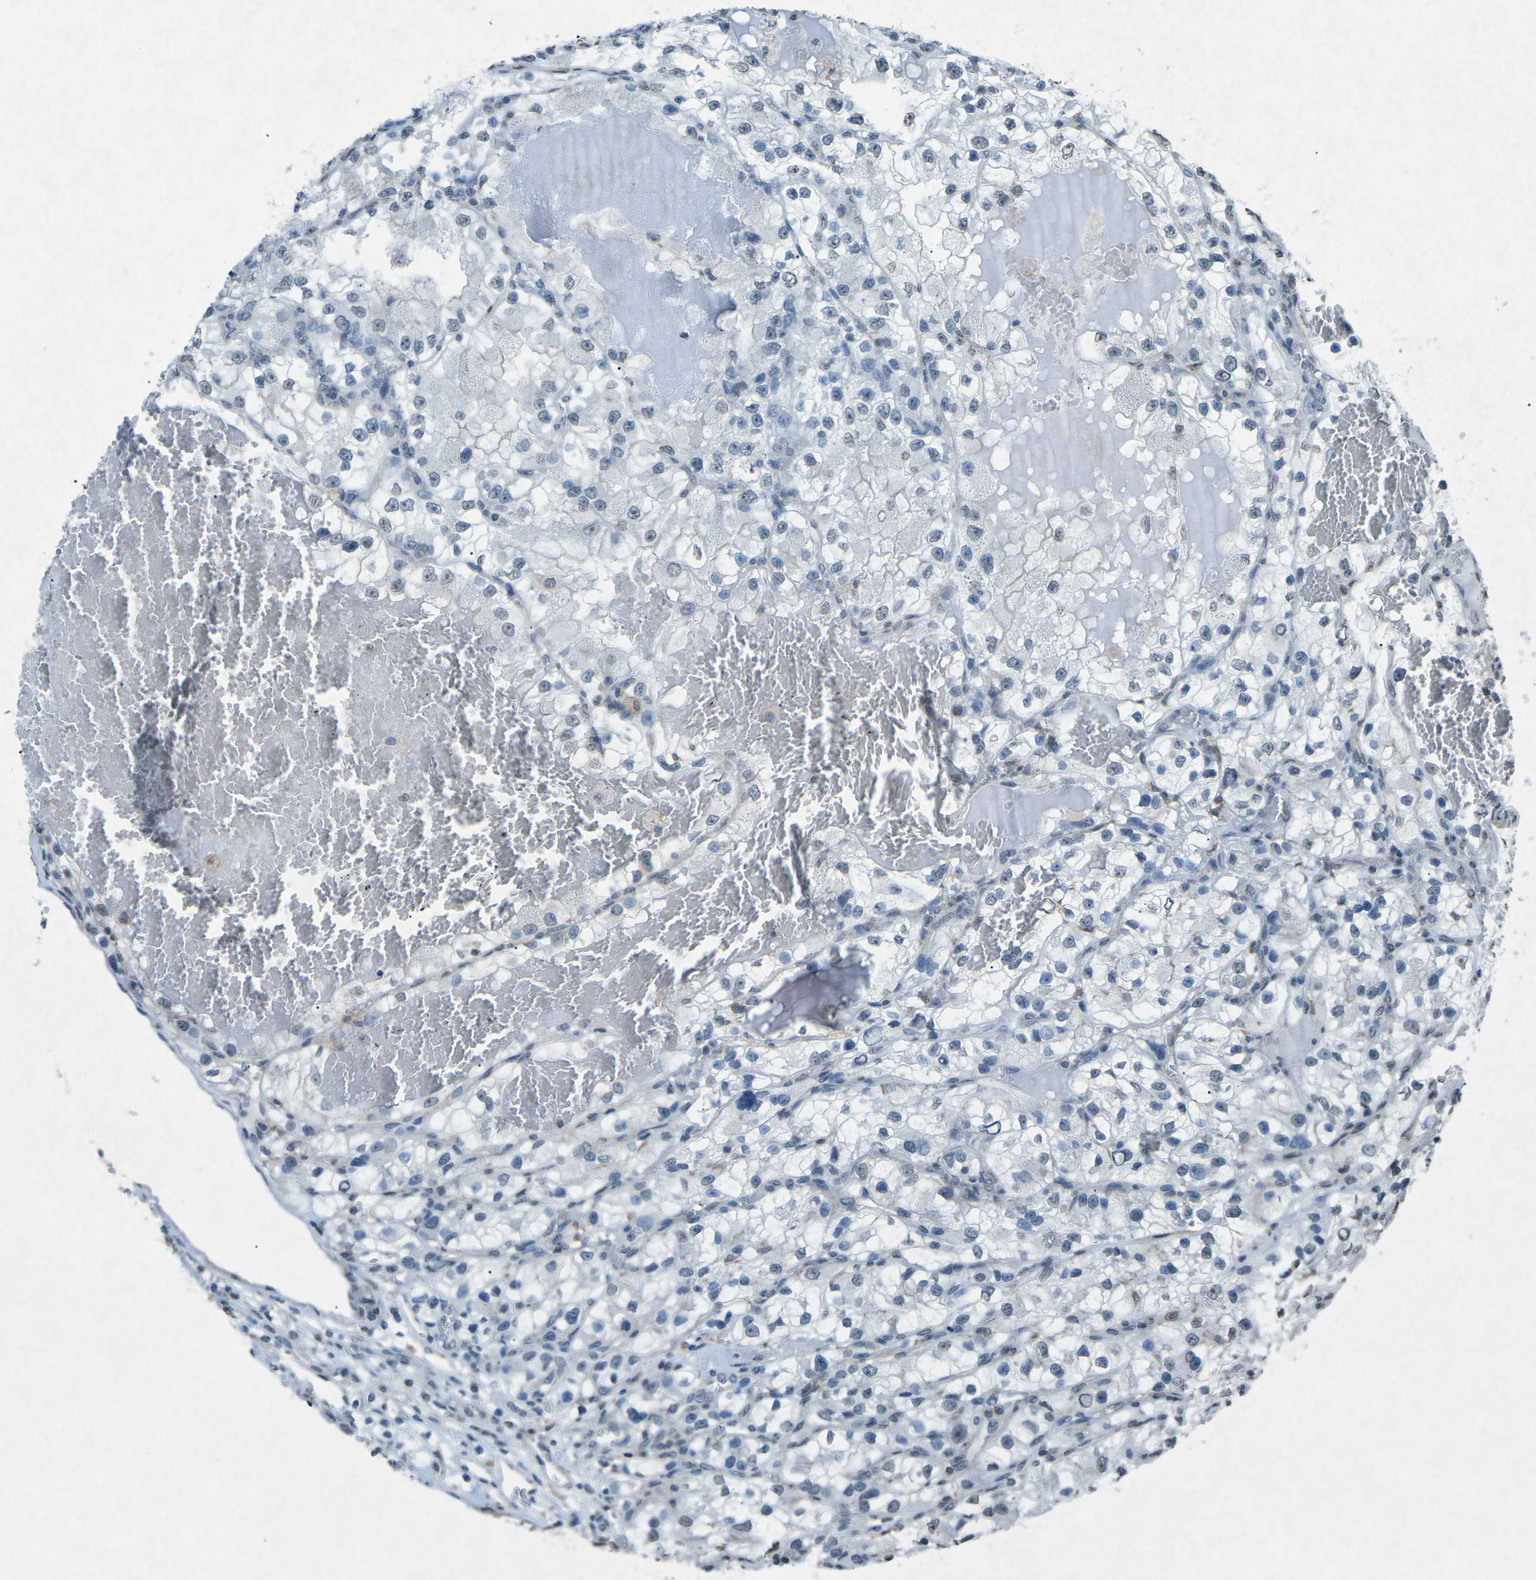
{"staining": {"intensity": "negative", "quantity": "none", "location": "none"}, "tissue": "renal cancer", "cell_type": "Tumor cells", "image_type": "cancer", "snomed": [{"axis": "morphology", "description": "Adenocarcinoma, NOS"}, {"axis": "topography", "description": "Kidney"}], "caption": "Micrograph shows no protein expression in tumor cells of adenocarcinoma (renal) tissue.", "gene": "TFR2", "patient": {"sex": "female", "age": 57}}